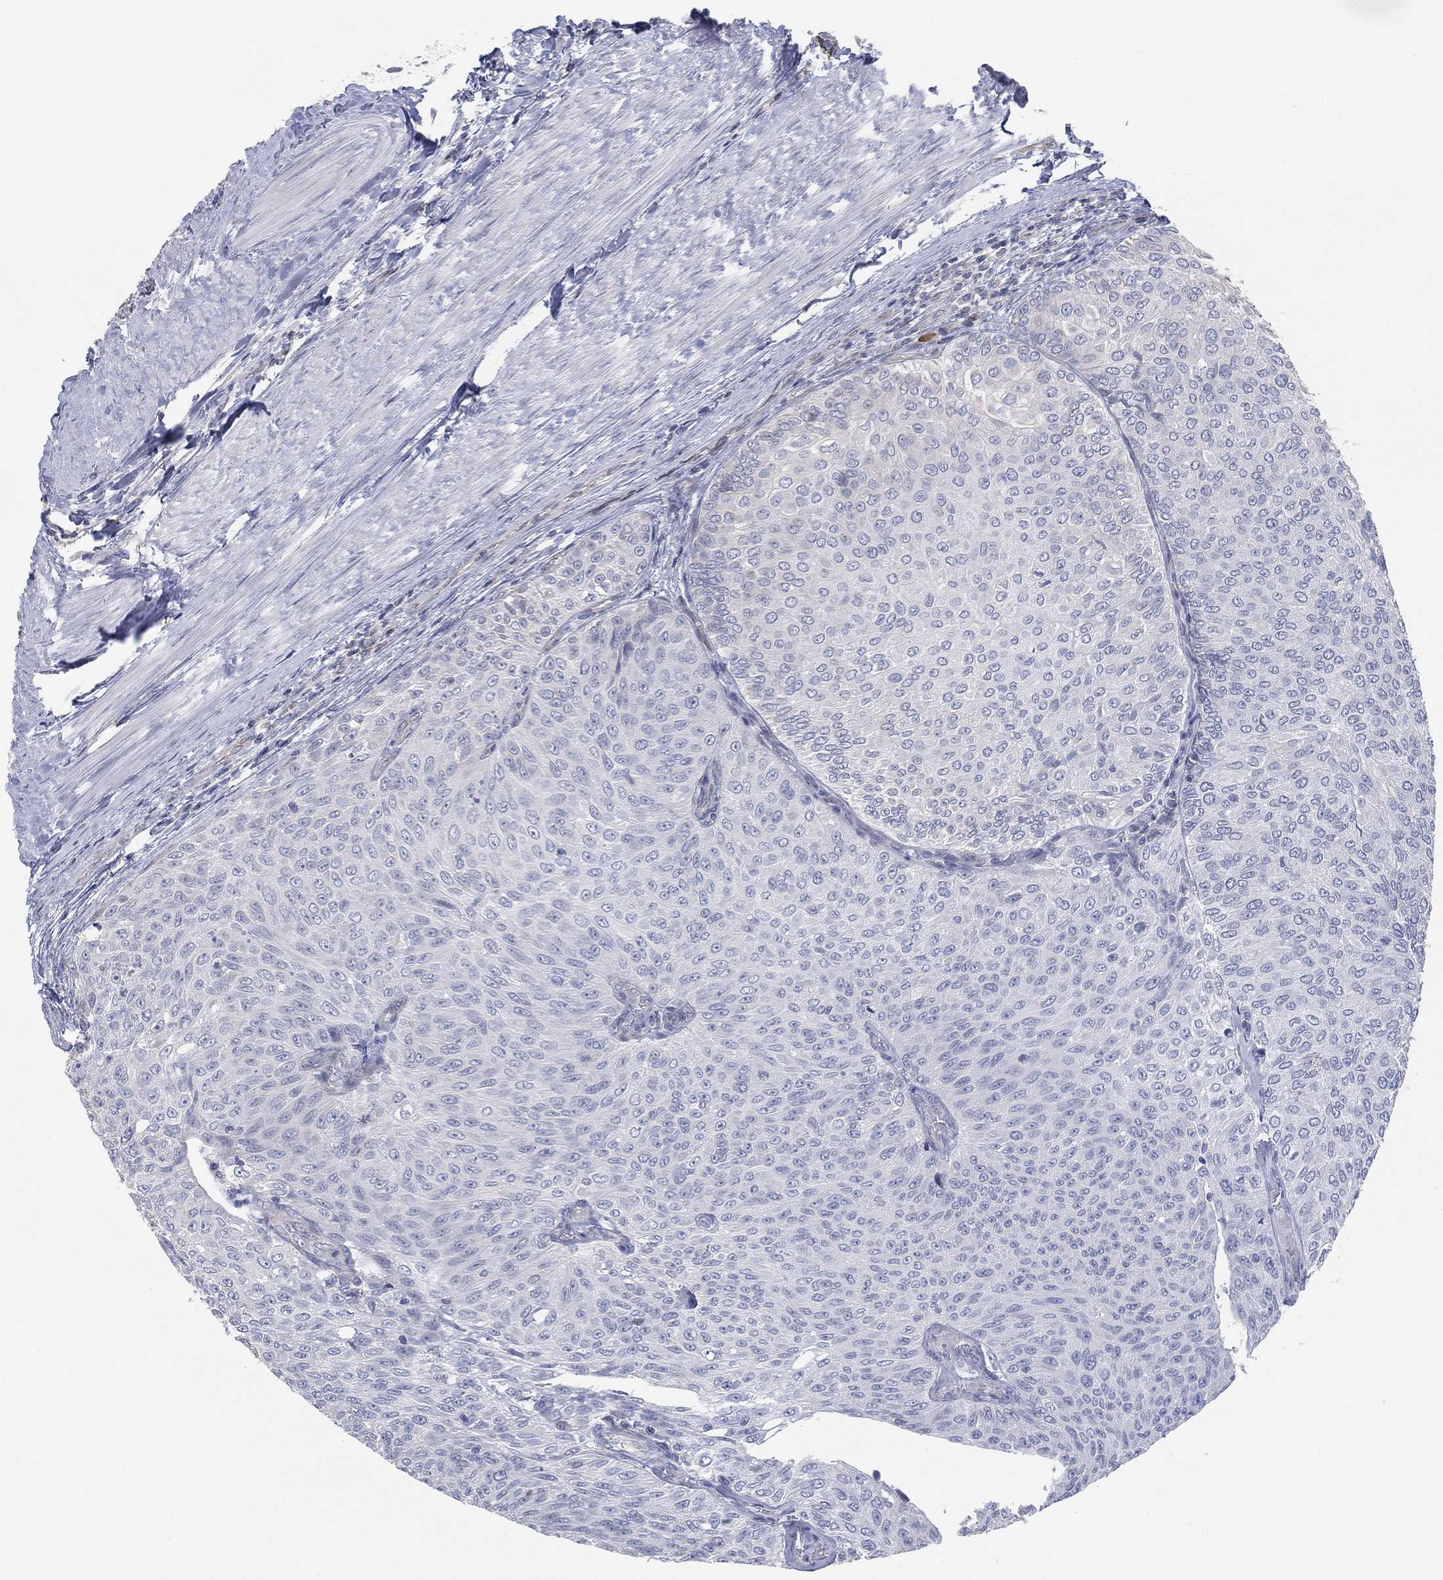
{"staining": {"intensity": "negative", "quantity": "none", "location": "none"}, "tissue": "urothelial cancer", "cell_type": "Tumor cells", "image_type": "cancer", "snomed": [{"axis": "morphology", "description": "Urothelial carcinoma, Low grade"}, {"axis": "topography", "description": "Ureter, NOS"}, {"axis": "topography", "description": "Urinary bladder"}], "caption": "Low-grade urothelial carcinoma stained for a protein using immunohistochemistry exhibits no staining tumor cells.", "gene": "CFTR", "patient": {"sex": "male", "age": 78}}